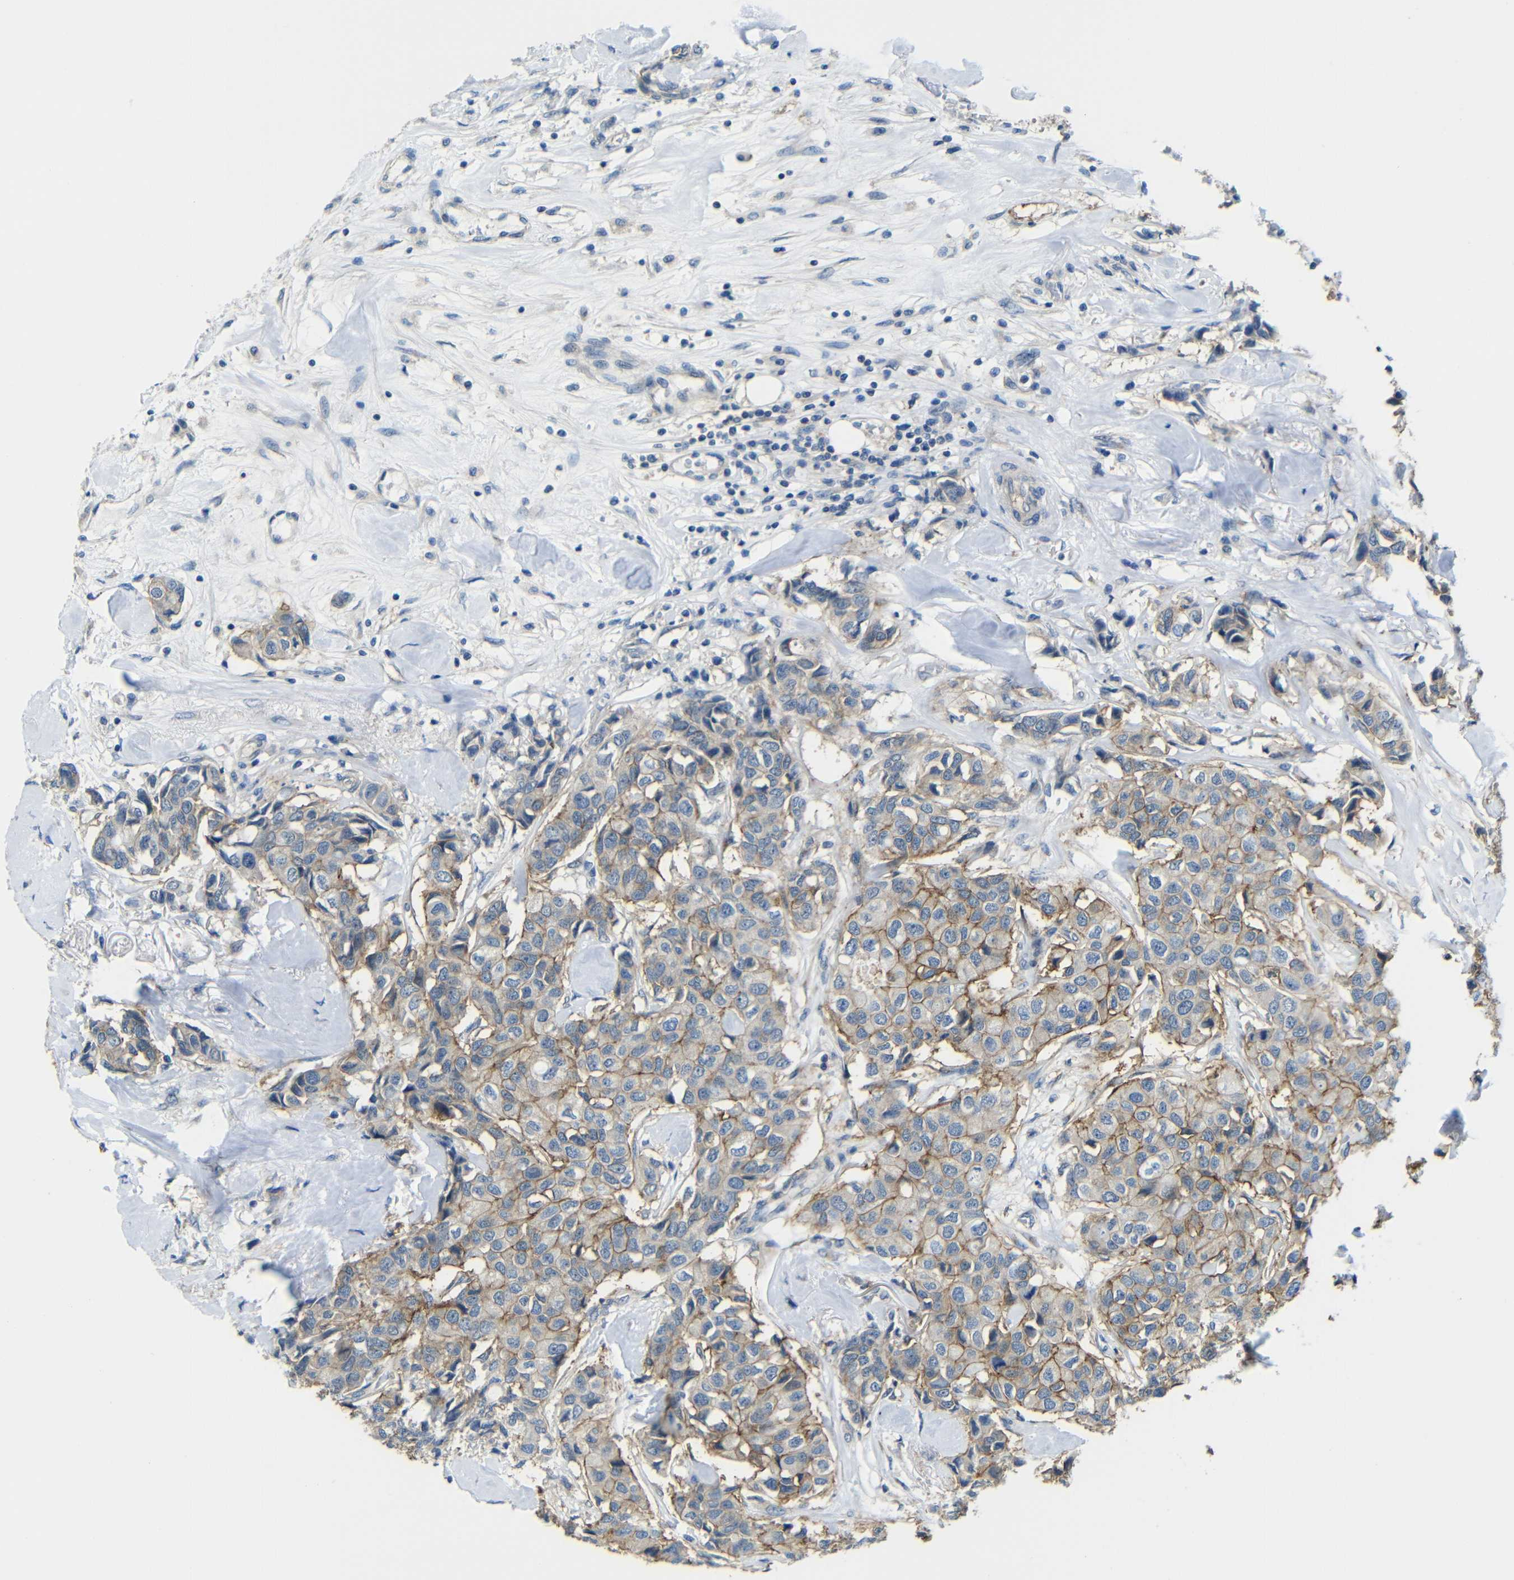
{"staining": {"intensity": "moderate", "quantity": "25%-75%", "location": "cytoplasmic/membranous"}, "tissue": "breast cancer", "cell_type": "Tumor cells", "image_type": "cancer", "snomed": [{"axis": "morphology", "description": "Duct carcinoma"}, {"axis": "topography", "description": "Breast"}], "caption": "Tumor cells exhibit medium levels of moderate cytoplasmic/membranous positivity in about 25%-75% of cells in human breast infiltrating ductal carcinoma. (Stains: DAB (3,3'-diaminobenzidine) in brown, nuclei in blue, Microscopy: brightfield microscopy at high magnification).", "gene": "ZNF90", "patient": {"sex": "female", "age": 80}}